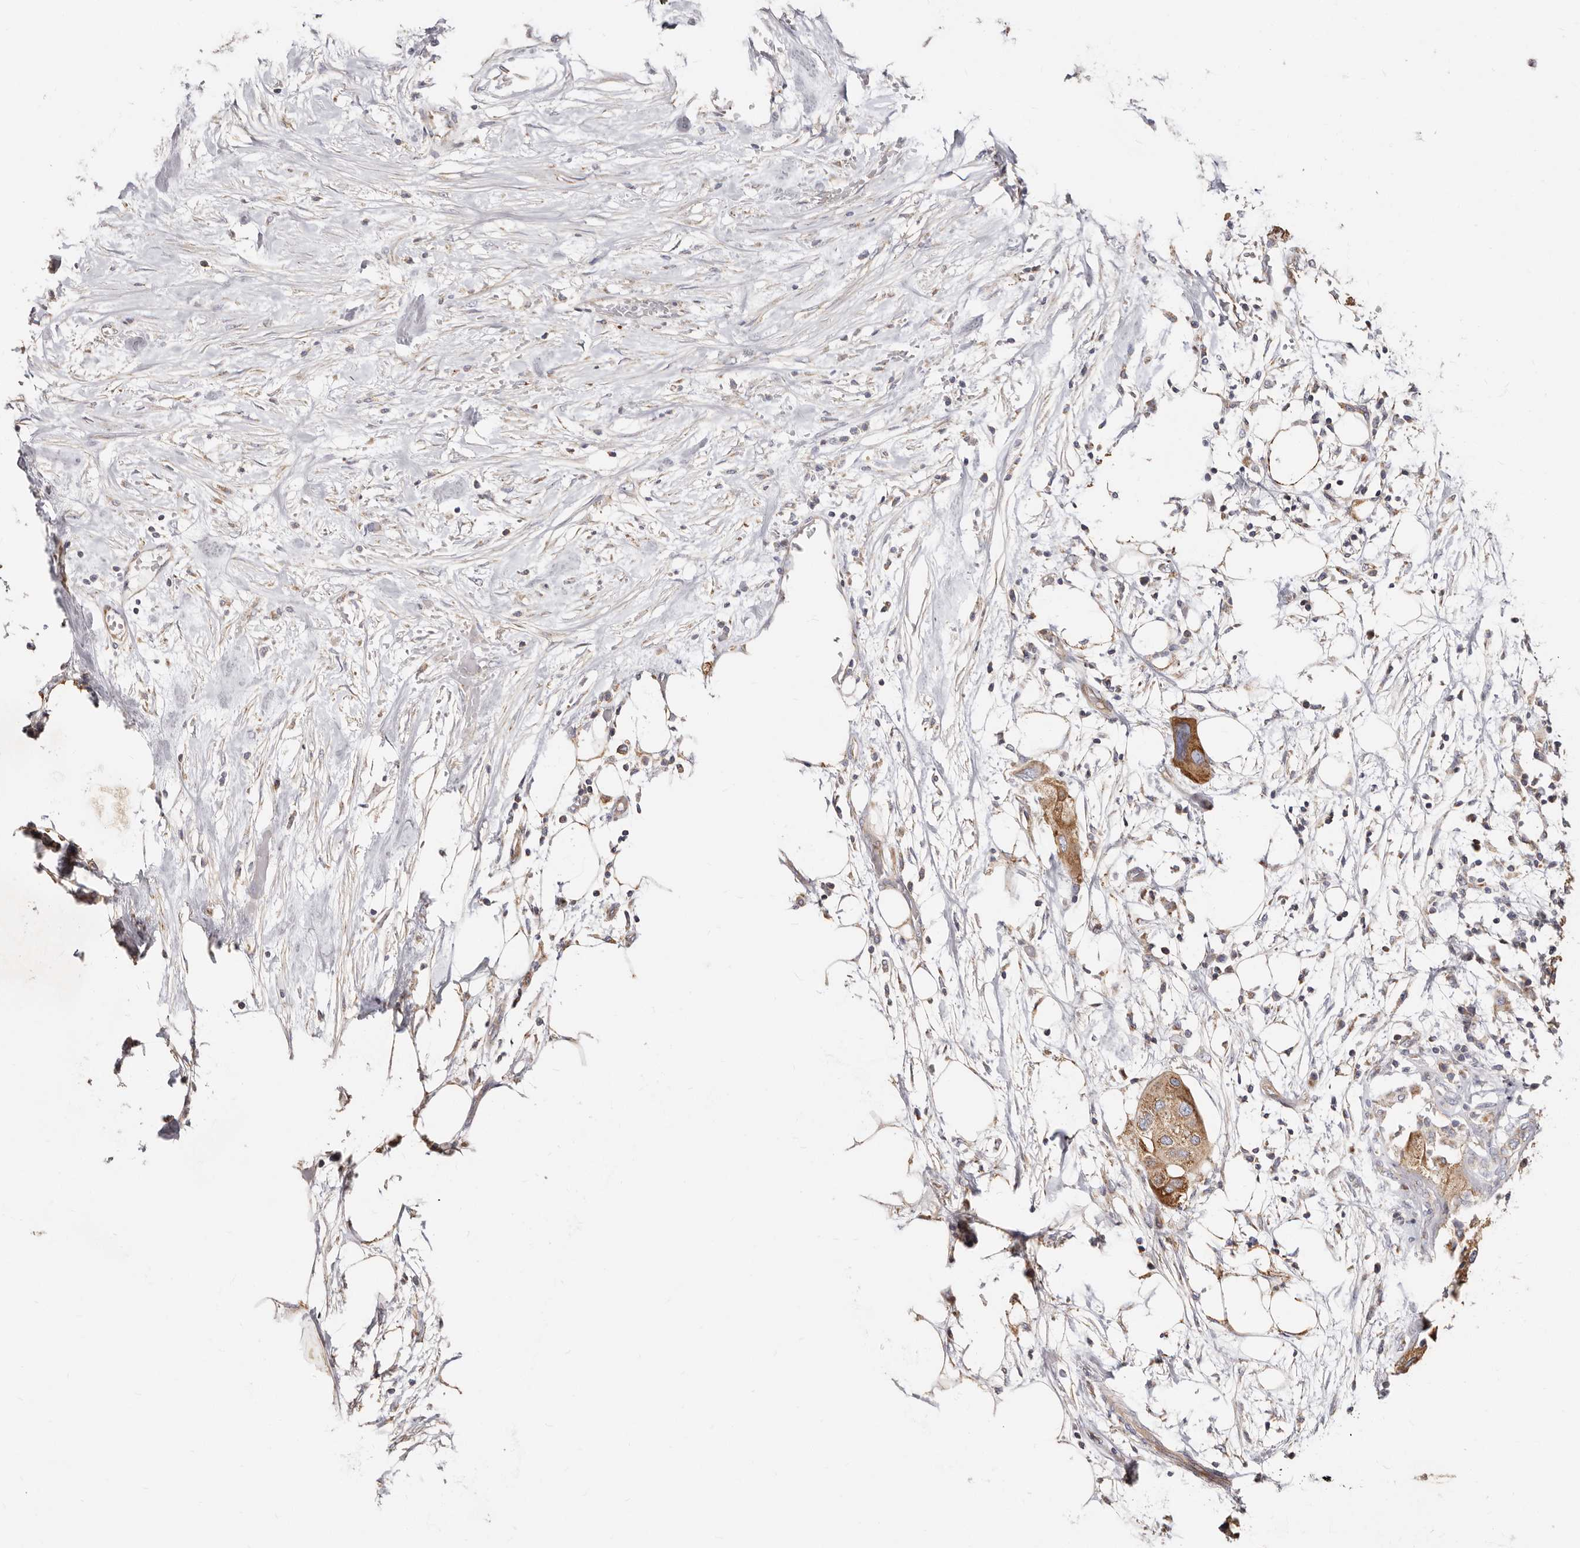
{"staining": {"intensity": "moderate", "quantity": ">75%", "location": "cytoplasmic/membranous"}, "tissue": "urothelial cancer", "cell_type": "Tumor cells", "image_type": "cancer", "snomed": [{"axis": "morphology", "description": "Urothelial carcinoma, High grade"}, {"axis": "topography", "description": "Urinary bladder"}], "caption": "Urothelial cancer tissue demonstrates moderate cytoplasmic/membranous positivity in about >75% of tumor cells (brown staining indicates protein expression, while blue staining denotes nuclei).", "gene": "BAIAP2L1", "patient": {"sex": "male", "age": 64}}